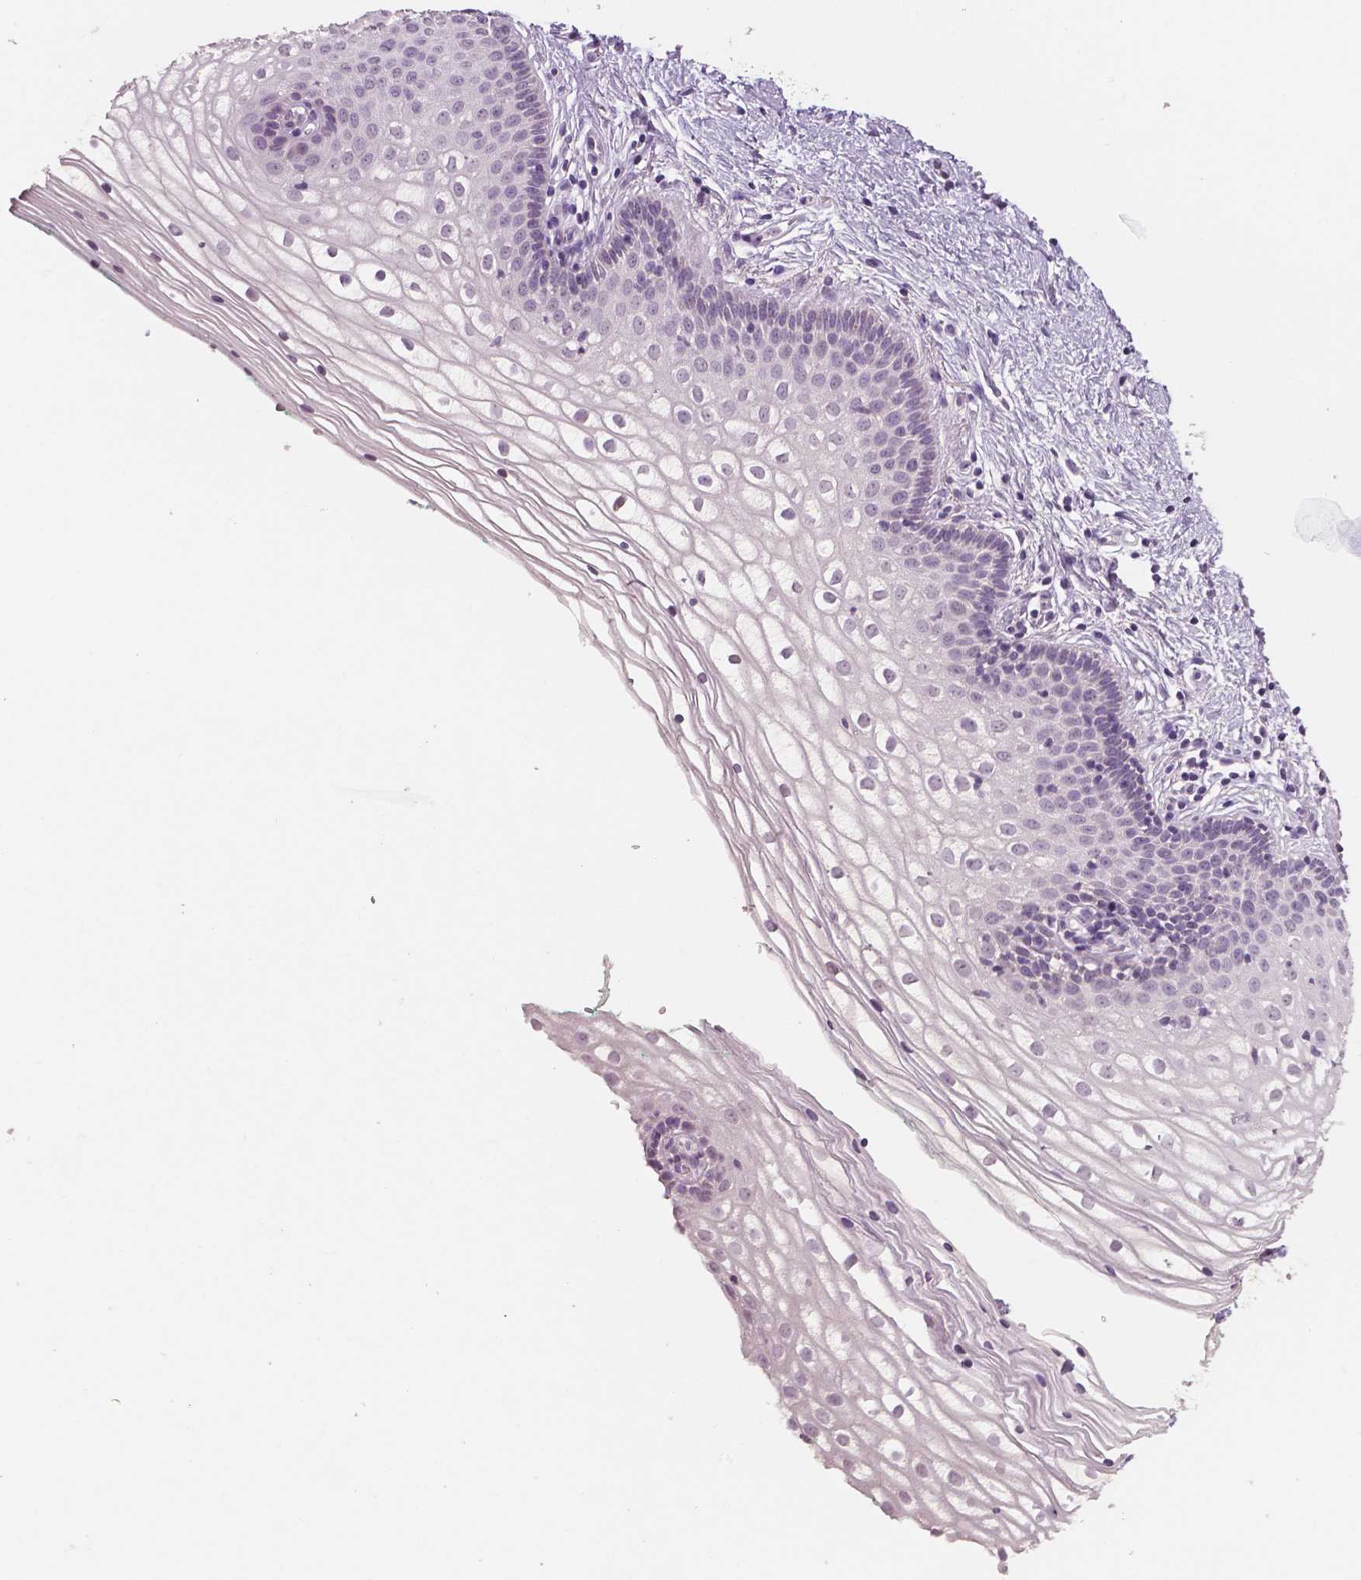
{"staining": {"intensity": "negative", "quantity": "none", "location": "none"}, "tissue": "vagina", "cell_type": "Squamous epithelial cells", "image_type": "normal", "snomed": [{"axis": "morphology", "description": "Normal tissue, NOS"}, {"axis": "topography", "description": "Vagina"}], "caption": "Immunohistochemistry of benign human vagina exhibits no expression in squamous epithelial cells.", "gene": "NECAB1", "patient": {"sex": "female", "age": 36}}